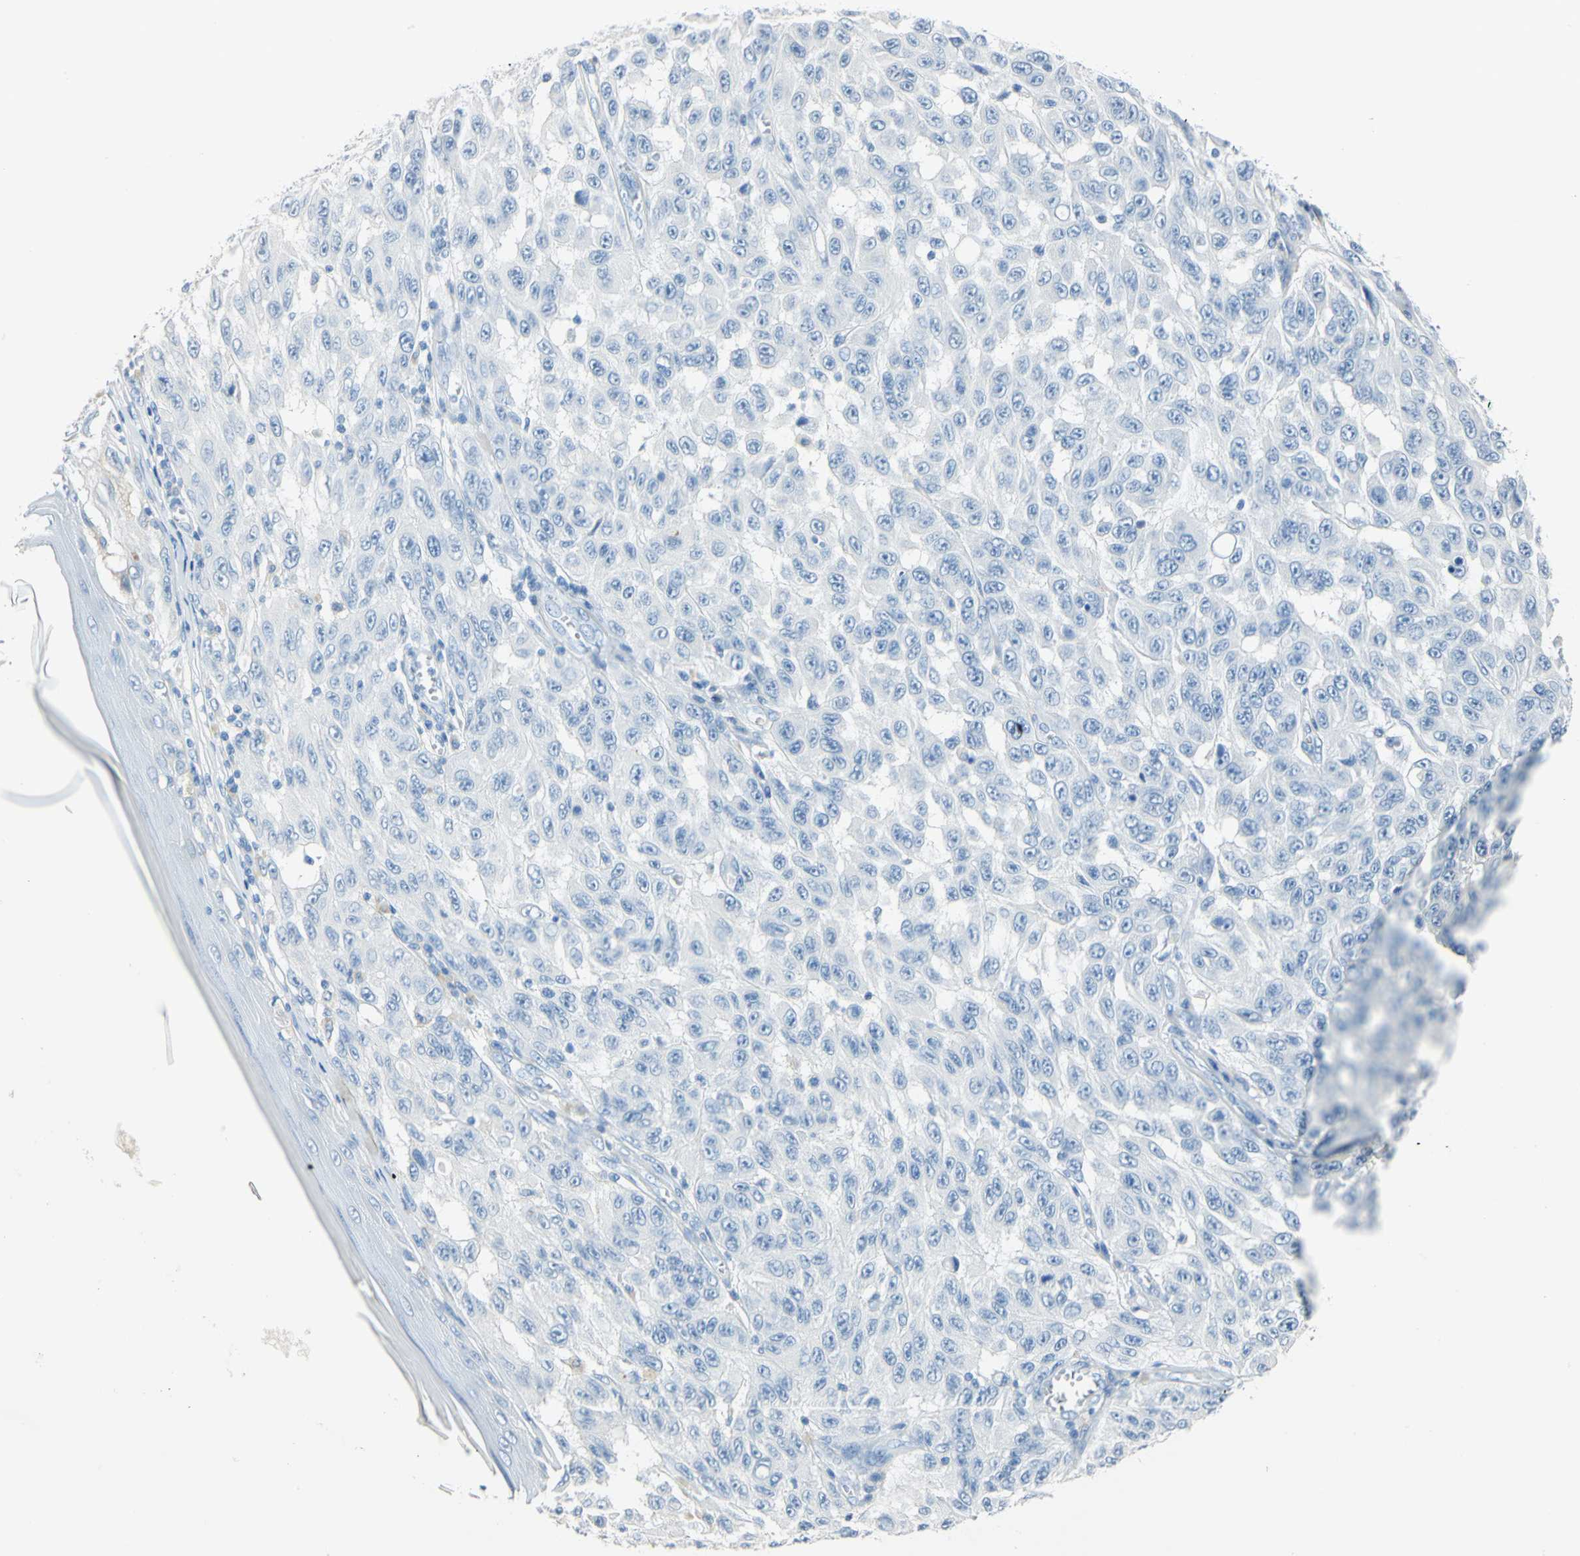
{"staining": {"intensity": "negative", "quantity": "none", "location": "none"}, "tissue": "melanoma", "cell_type": "Tumor cells", "image_type": "cancer", "snomed": [{"axis": "morphology", "description": "Malignant melanoma, NOS"}, {"axis": "topography", "description": "Skin"}], "caption": "IHC image of malignant melanoma stained for a protein (brown), which exhibits no expression in tumor cells.", "gene": "CA3", "patient": {"sex": "male", "age": 30}}